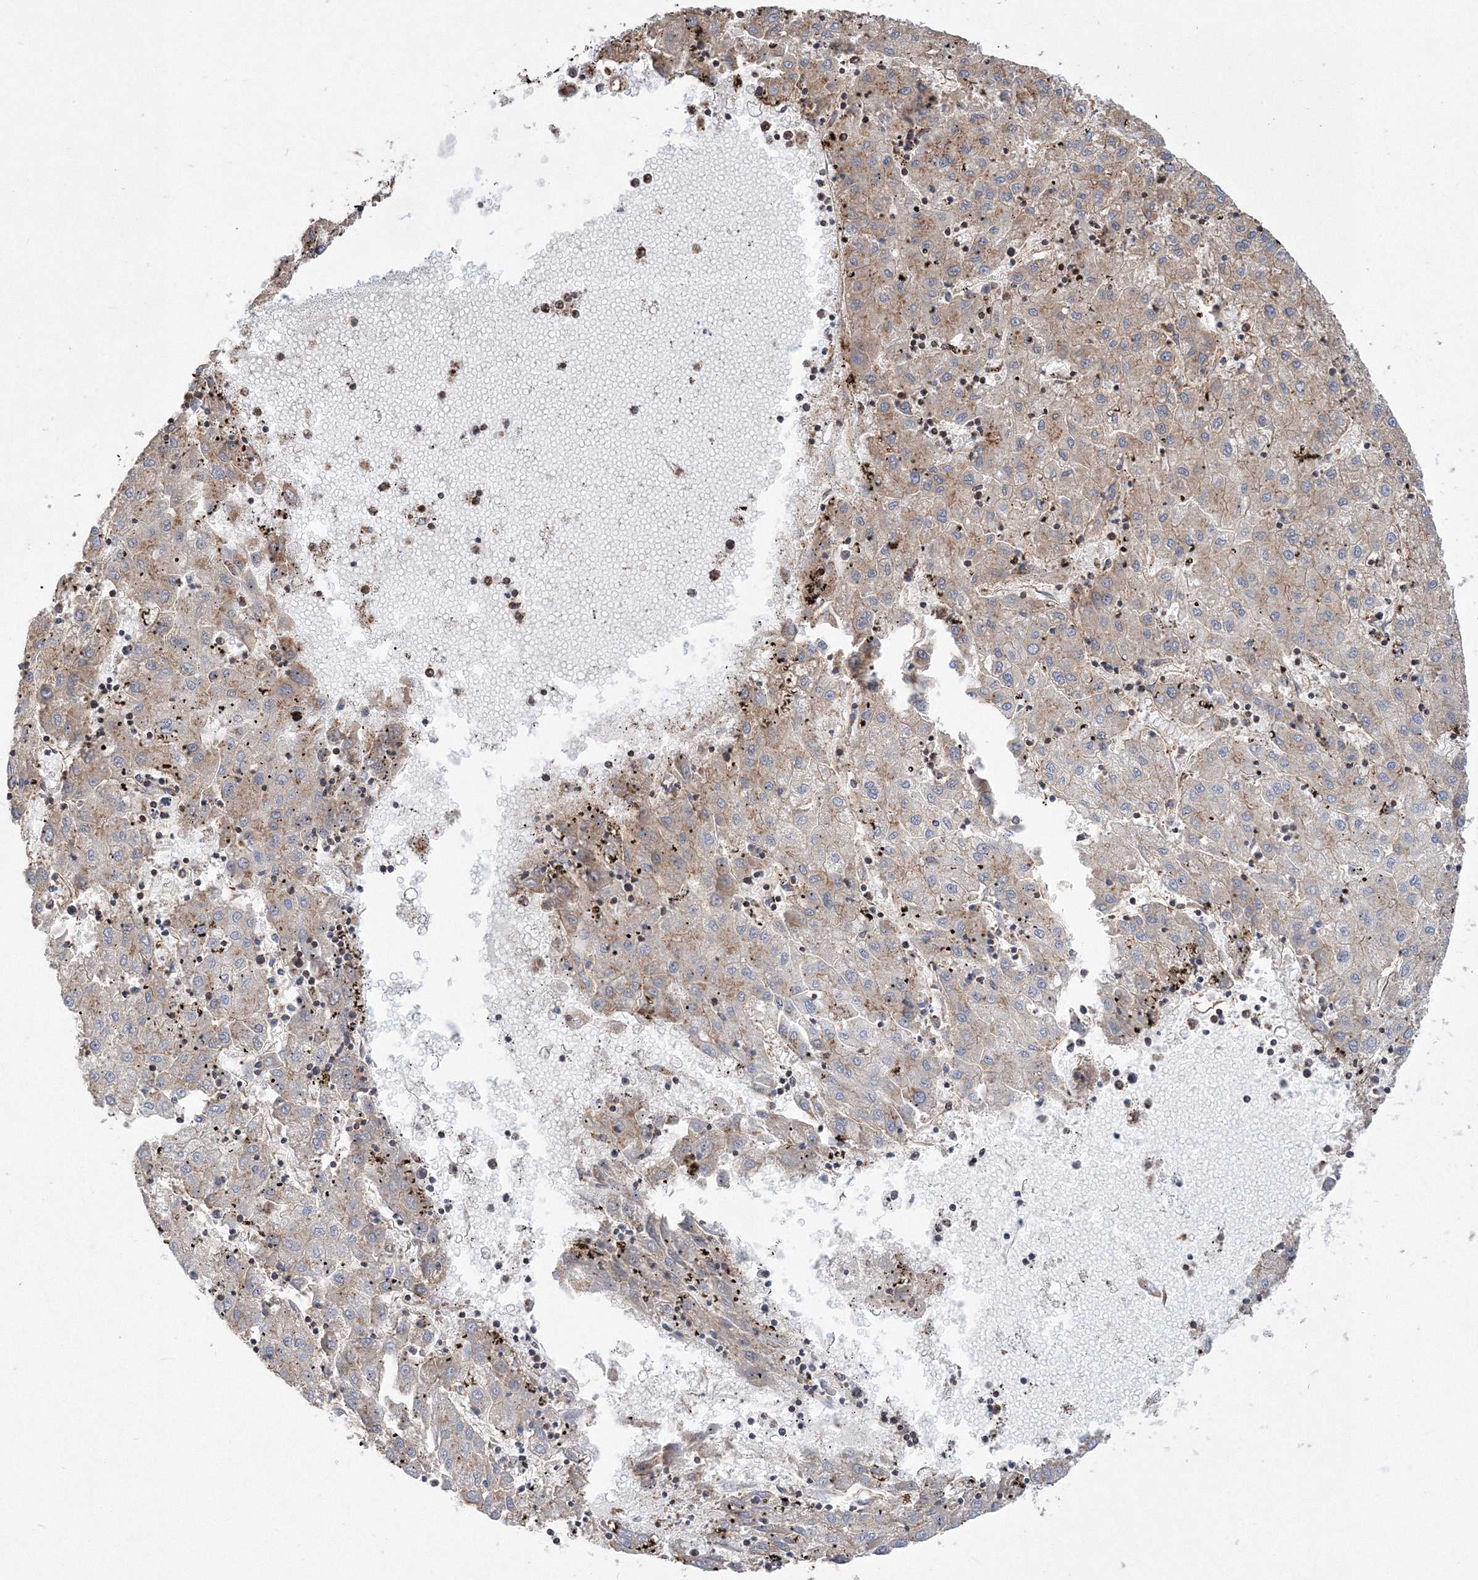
{"staining": {"intensity": "weak", "quantity": "25%-75%", "location": "cytoplasmic/membranous"}, "tissue": "liver cancer", "cell_type": "Tumor cells", "image_type": "cancer", "snomed": [{"axis": "morphology", "description": "Carcinoma, Hepatocellular, NOS"}, {"axis": "topography", "description": "Liver"}], "caption": "High-power microscopy captured an IHC photomicrograph of liver cancer (hepatocellular carcinoma), revealing weak cytoplasmic/membranous positivity in approximately 25%-75% of tumor cells.", "gene": "AASDH", "patient": {"sex": "male", "age": 72}}